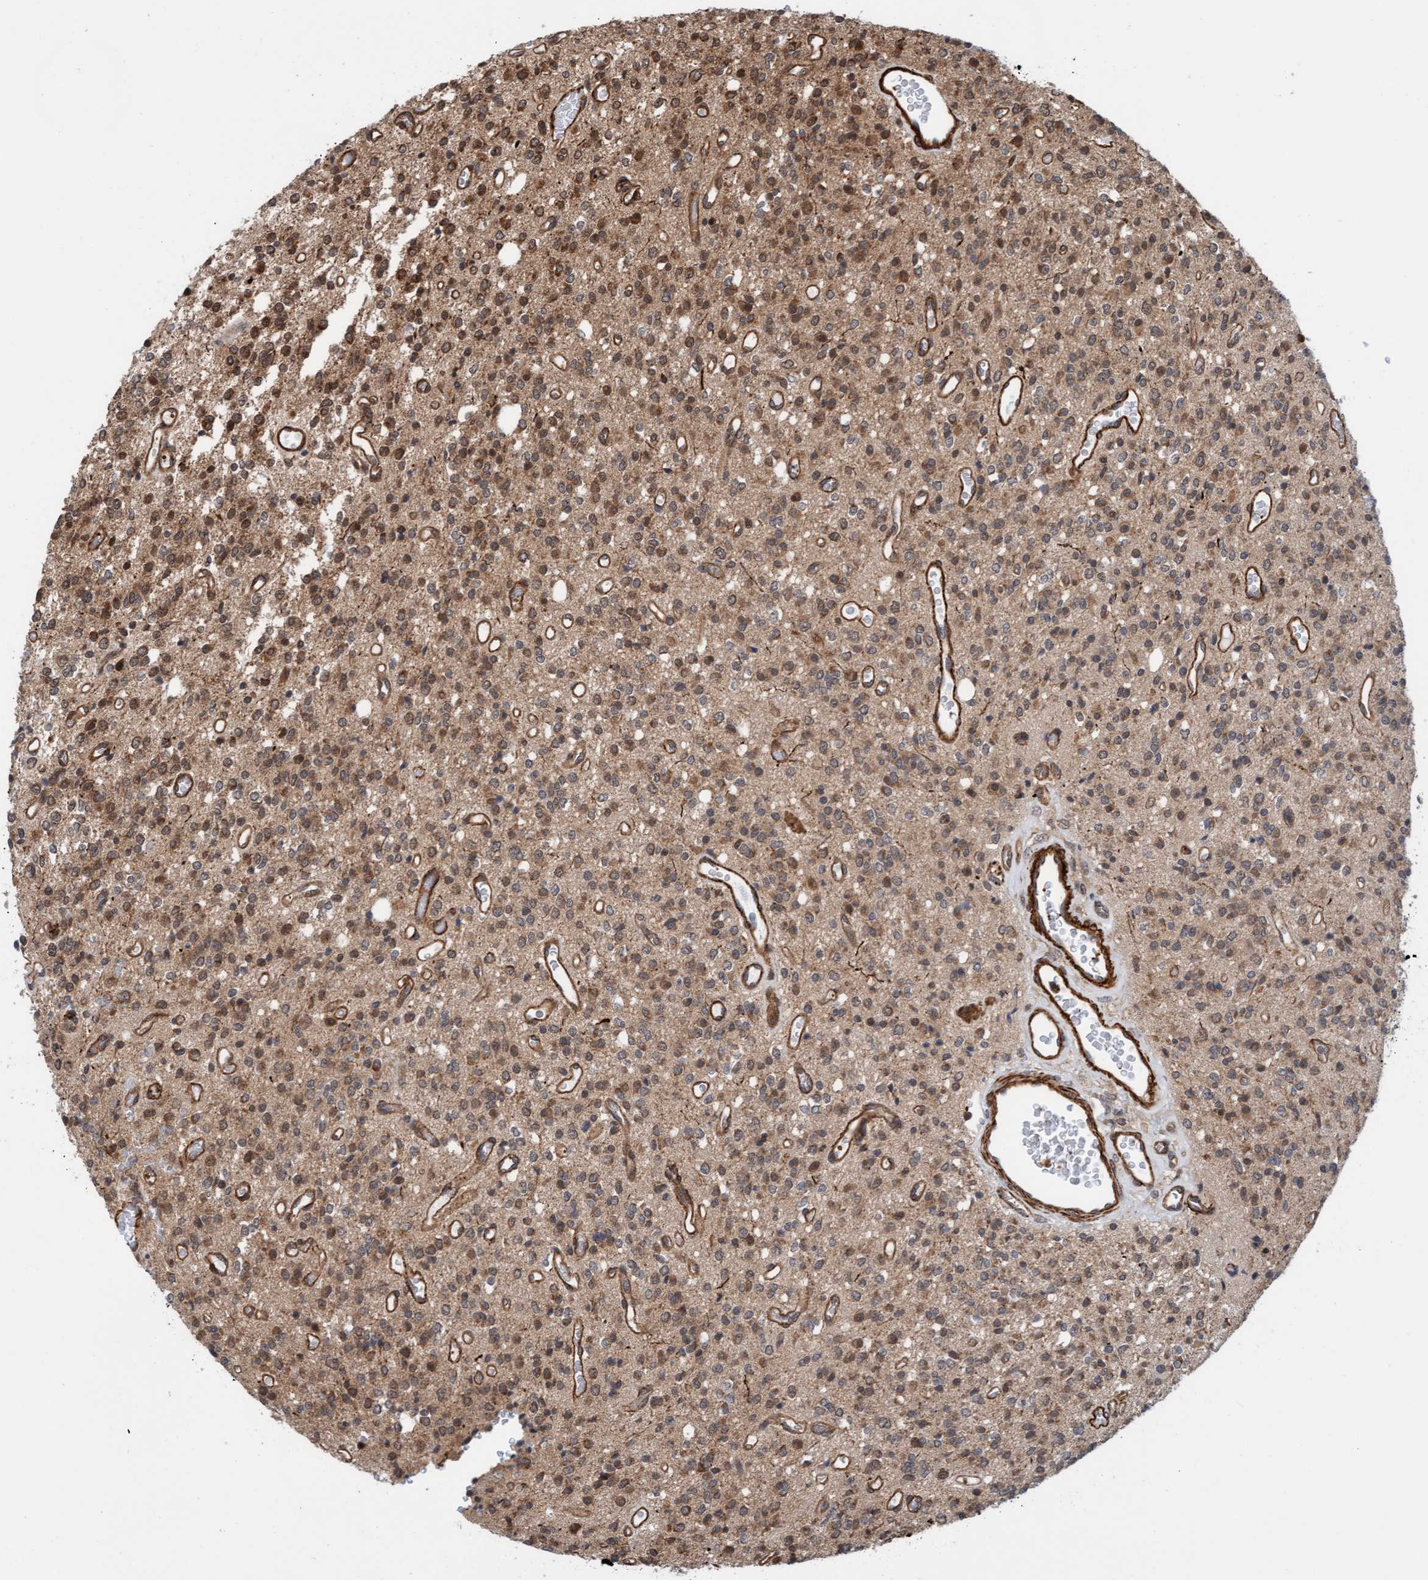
{"staining": {"intensity": "moderate", "quantity": "<25%", "location": "cytoplasmic/membranous,nuclear"}, "tissue": "glioma", "cell_type": "Tumor cells", "image_type": "cancer", "snomed": [{"axis": "morphology", "description": "Glioma, malignant, High grade"}, {"axis": "topography", "description": "Brain"}], "caption": "Immunohistochemical staining of malignant glioma (high-grade) demonstrates low levels of moderate cytoplasmic/membranous and nuclear positivity in approximately <25% of tumor cells. The staining was performed using DAB (3,3'-diaminobenzidine) to visualize the protein expression in brown, while the nuclei were stained in blue with hematoxylin (Magnification: 20x).", "gene": "STXBP4", "patient": {"sex": "male", "age": 34}}